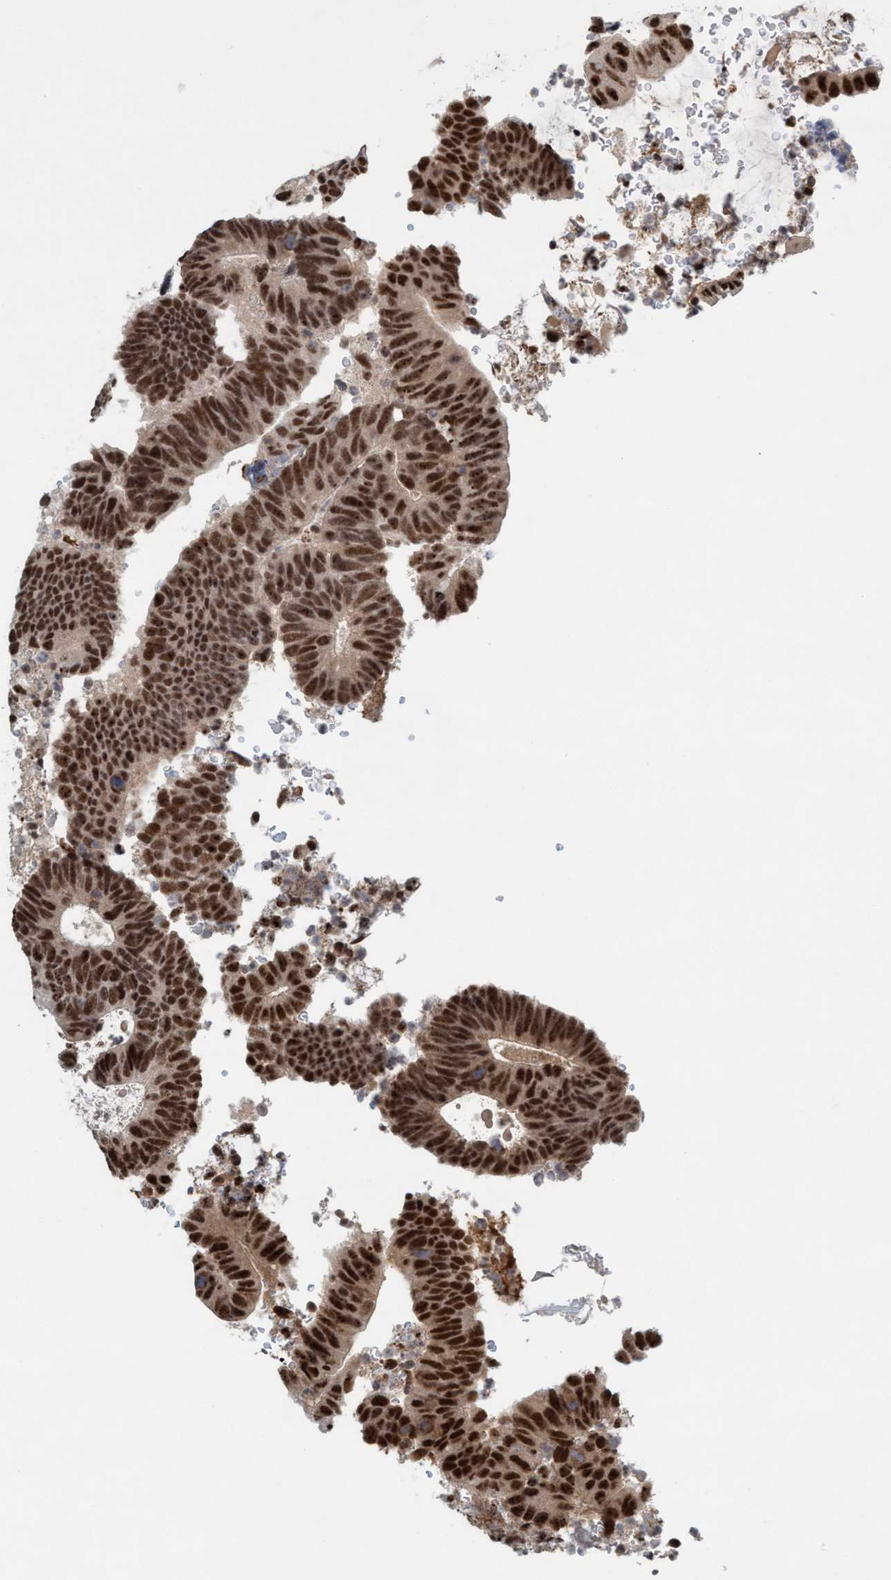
{"staining": {"intensity": "strong", "quantity": "25%-75%", "location": "nuclear"}, "tissue": "colorectal cancer", "cell_type": "Tumor cells", "image_type": "cancer", "snomed": [{"axis": "morphology", "description": "Adenocarcinoma, NOS"}, {"axis": "topography", "description": "Colon"}], "caption": "Adenocarcinoma (colorectal) tissue shows strong nuclear expression in approximately 25%-75% of tumor cells The protein of interest is stained brown, and the nuclei are stained in blue (DAB IHC with brightfield microscopy, high magnification).", "gene": "SMCR8", "patient": {"sex": "male", "age": 56}}